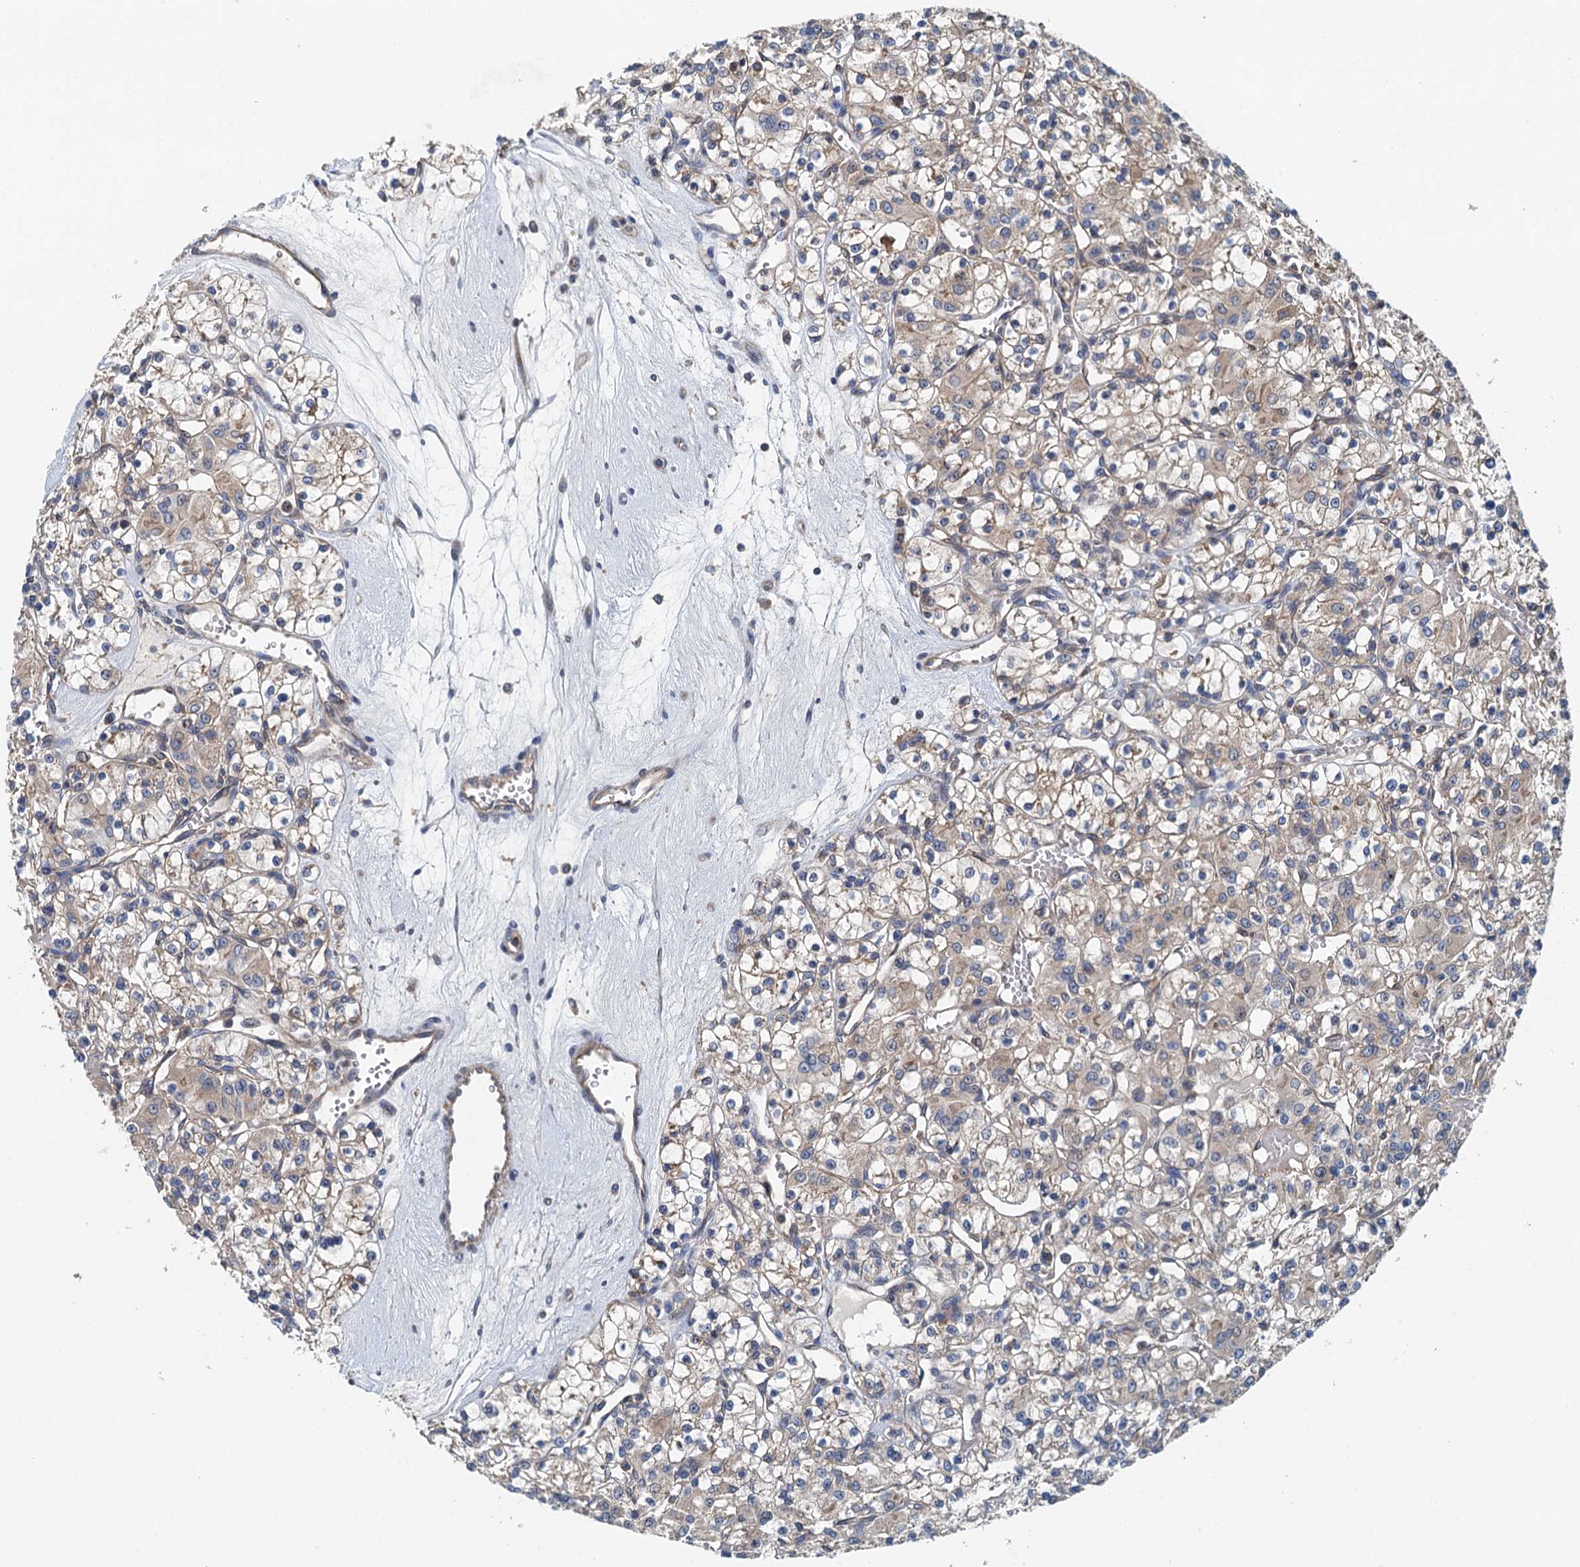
{"staining": {"intensity": "weak", "quantity": "<25%", "location": "cytoplasmic/membranous"}, "tissue": "renal cancer", "cell_type": "Tumor cells", "image_type": "cancer", "snomed": [{"axis": "morphology", "description": "Adenocarcinoma, NOS"}, {"axis": "topography", "description": "Kidney"}], "caption": "Adenocarcinoma (renal) was stained to show a protein in brown. There is no significant expression in tumor cells.", "gene": "PPP1R14D", "patient": {"sex": "female", "age": 59}}